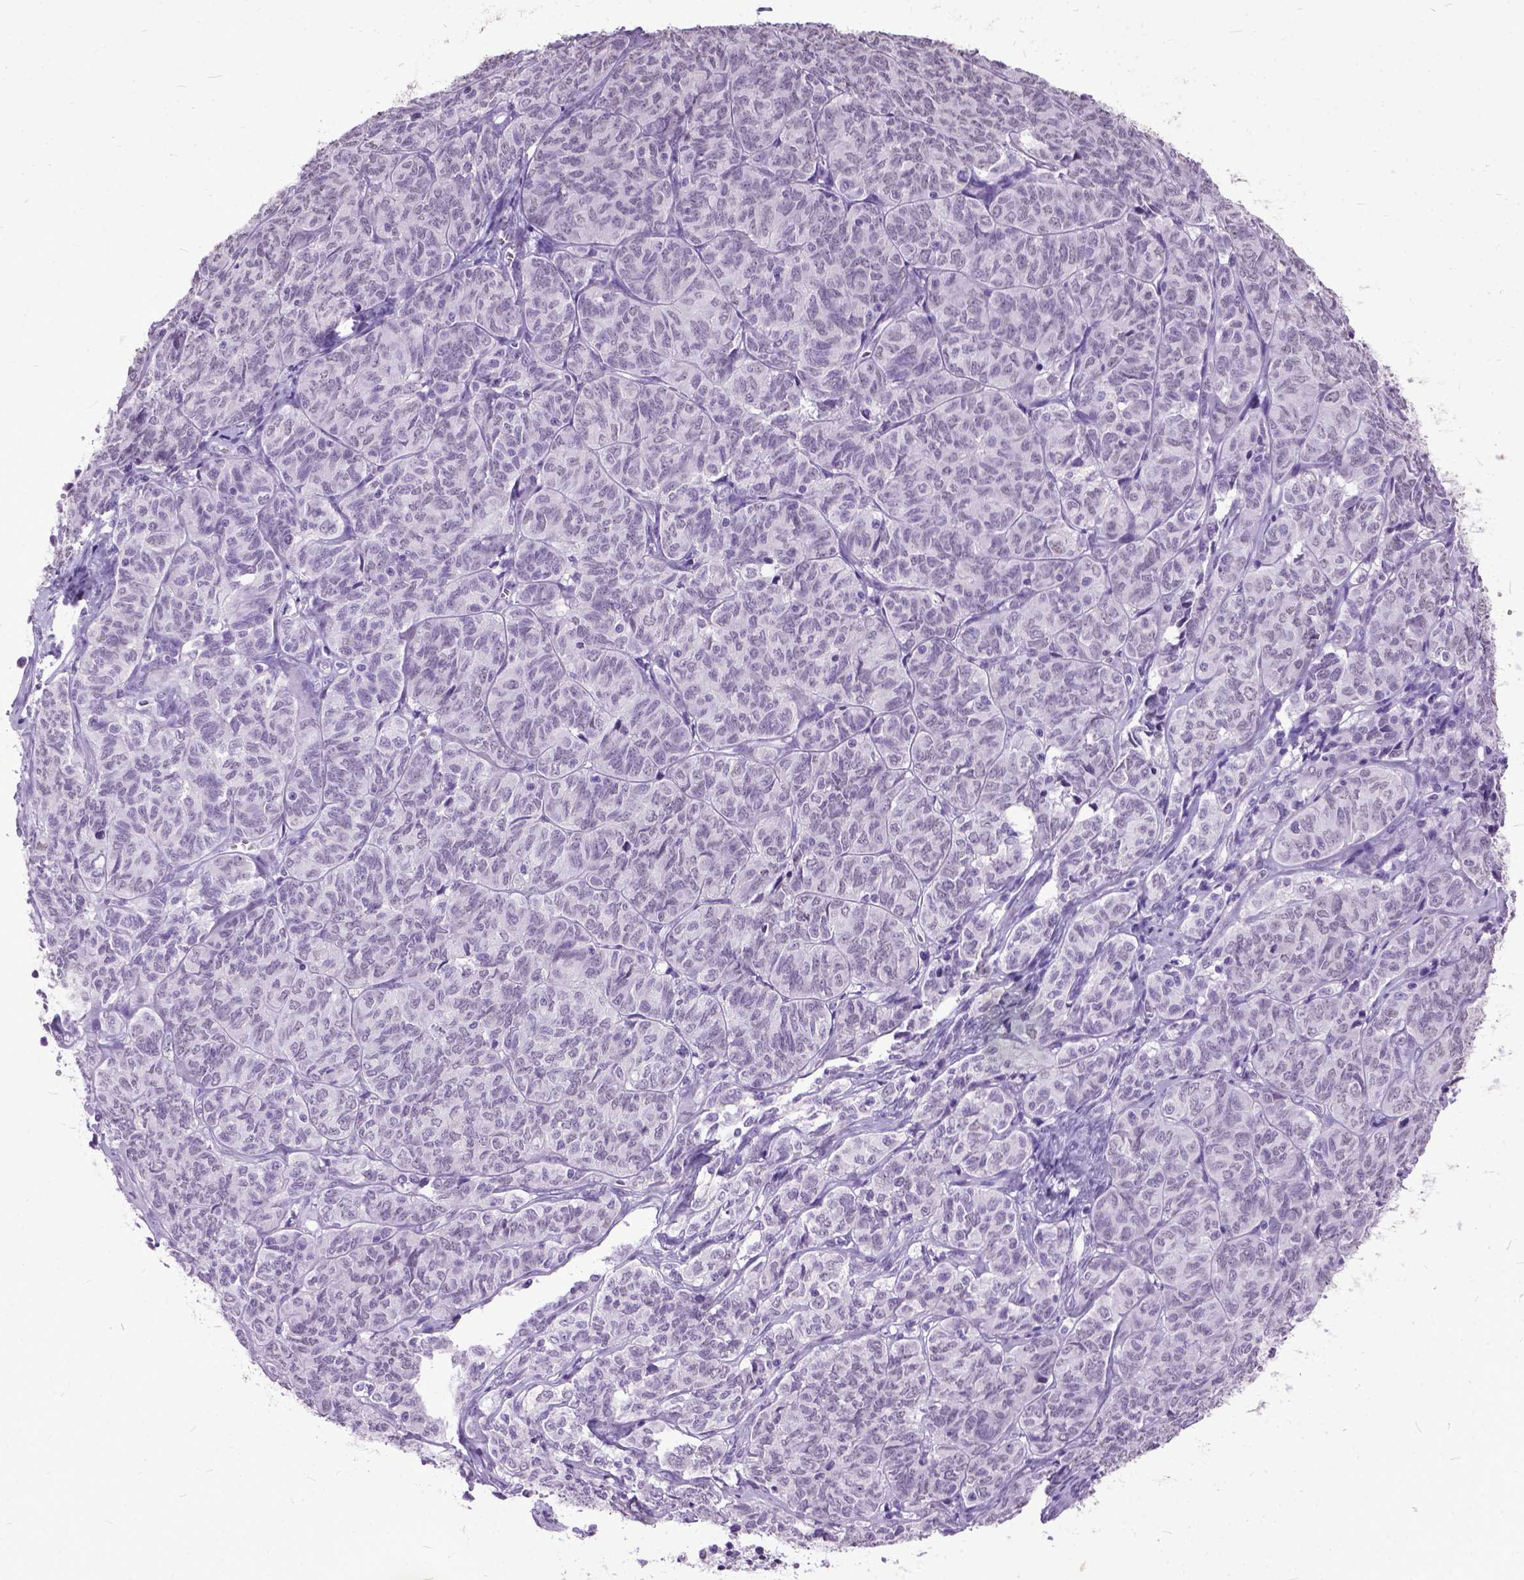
{"staining": {"intensity": "negative", "quantity": "none", "location": "none"}, "tissue": "ovarian cancer", "cell_type": "Tumor cells", "image_type": "cancer", "snomed": [{"axis": "morphology", "description": "Carcinoma, endometroid"}, {"axis": "topography", "description": "Ovary"}], "caption": "Immunohistochemistry image of human ovarian cancer stained for a protein (brown), which reveals no staining in tumor cells.", "gene": "MARCHF10", "patient": {"sex": "female", "age": 80}}